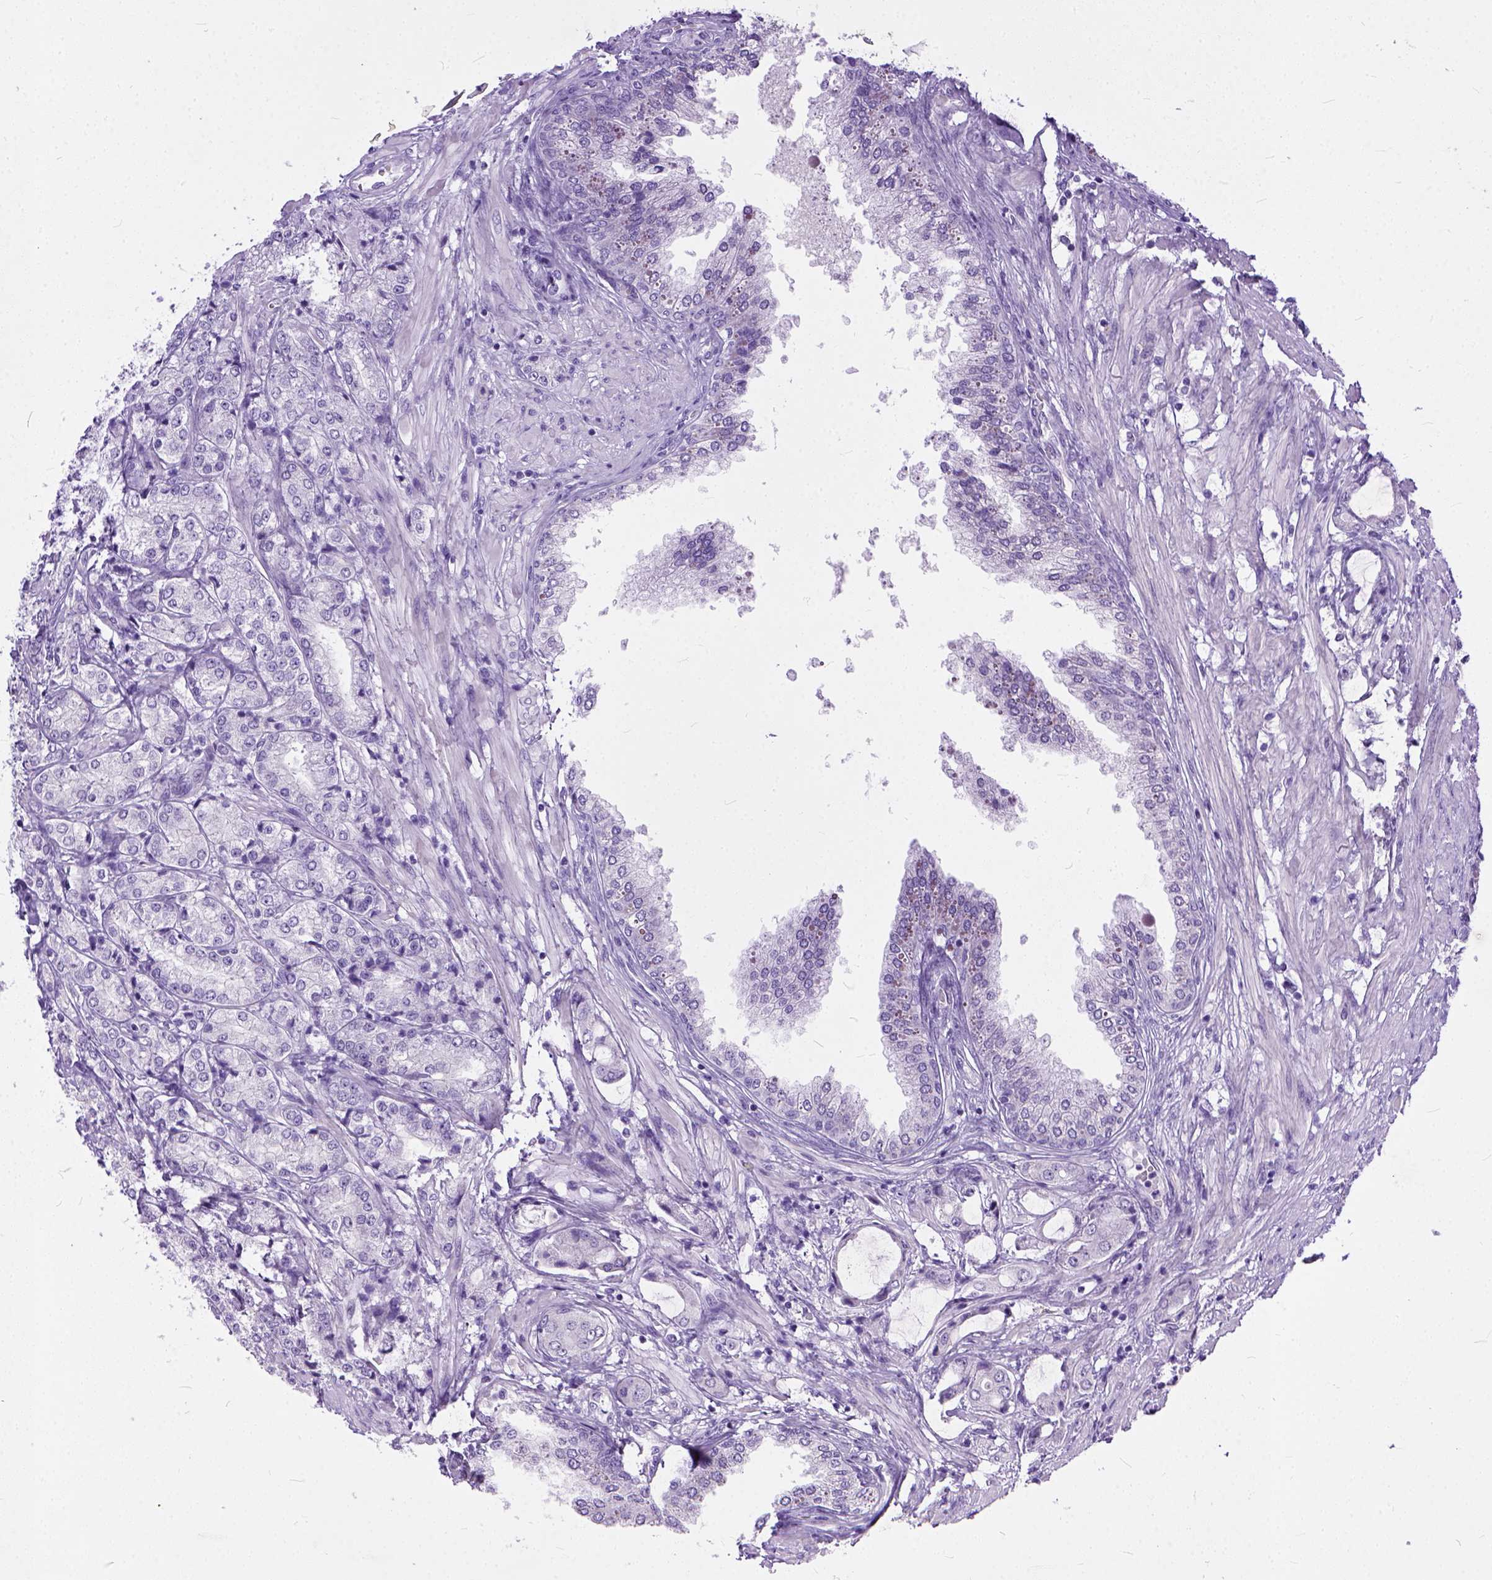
{"staining": {"intensity": "negative", "quantity": "none", "location": "none"}, "tissue": "prostate cancer", "cell_type": "Tumor cells", "image_type": "cancer", "snomed": [{"axis": "morphology", "description": "Adenocarcinoma, NOS"}, {"axis": "topography", "description": "Prostate"}], "caption": "Immunohistochemical staining of adenocarcinoma (prostate) exhibits no significant staining in tumor cells.", "gene": "ADGRF1", "patient": {"sex": "male", "age": 63}}